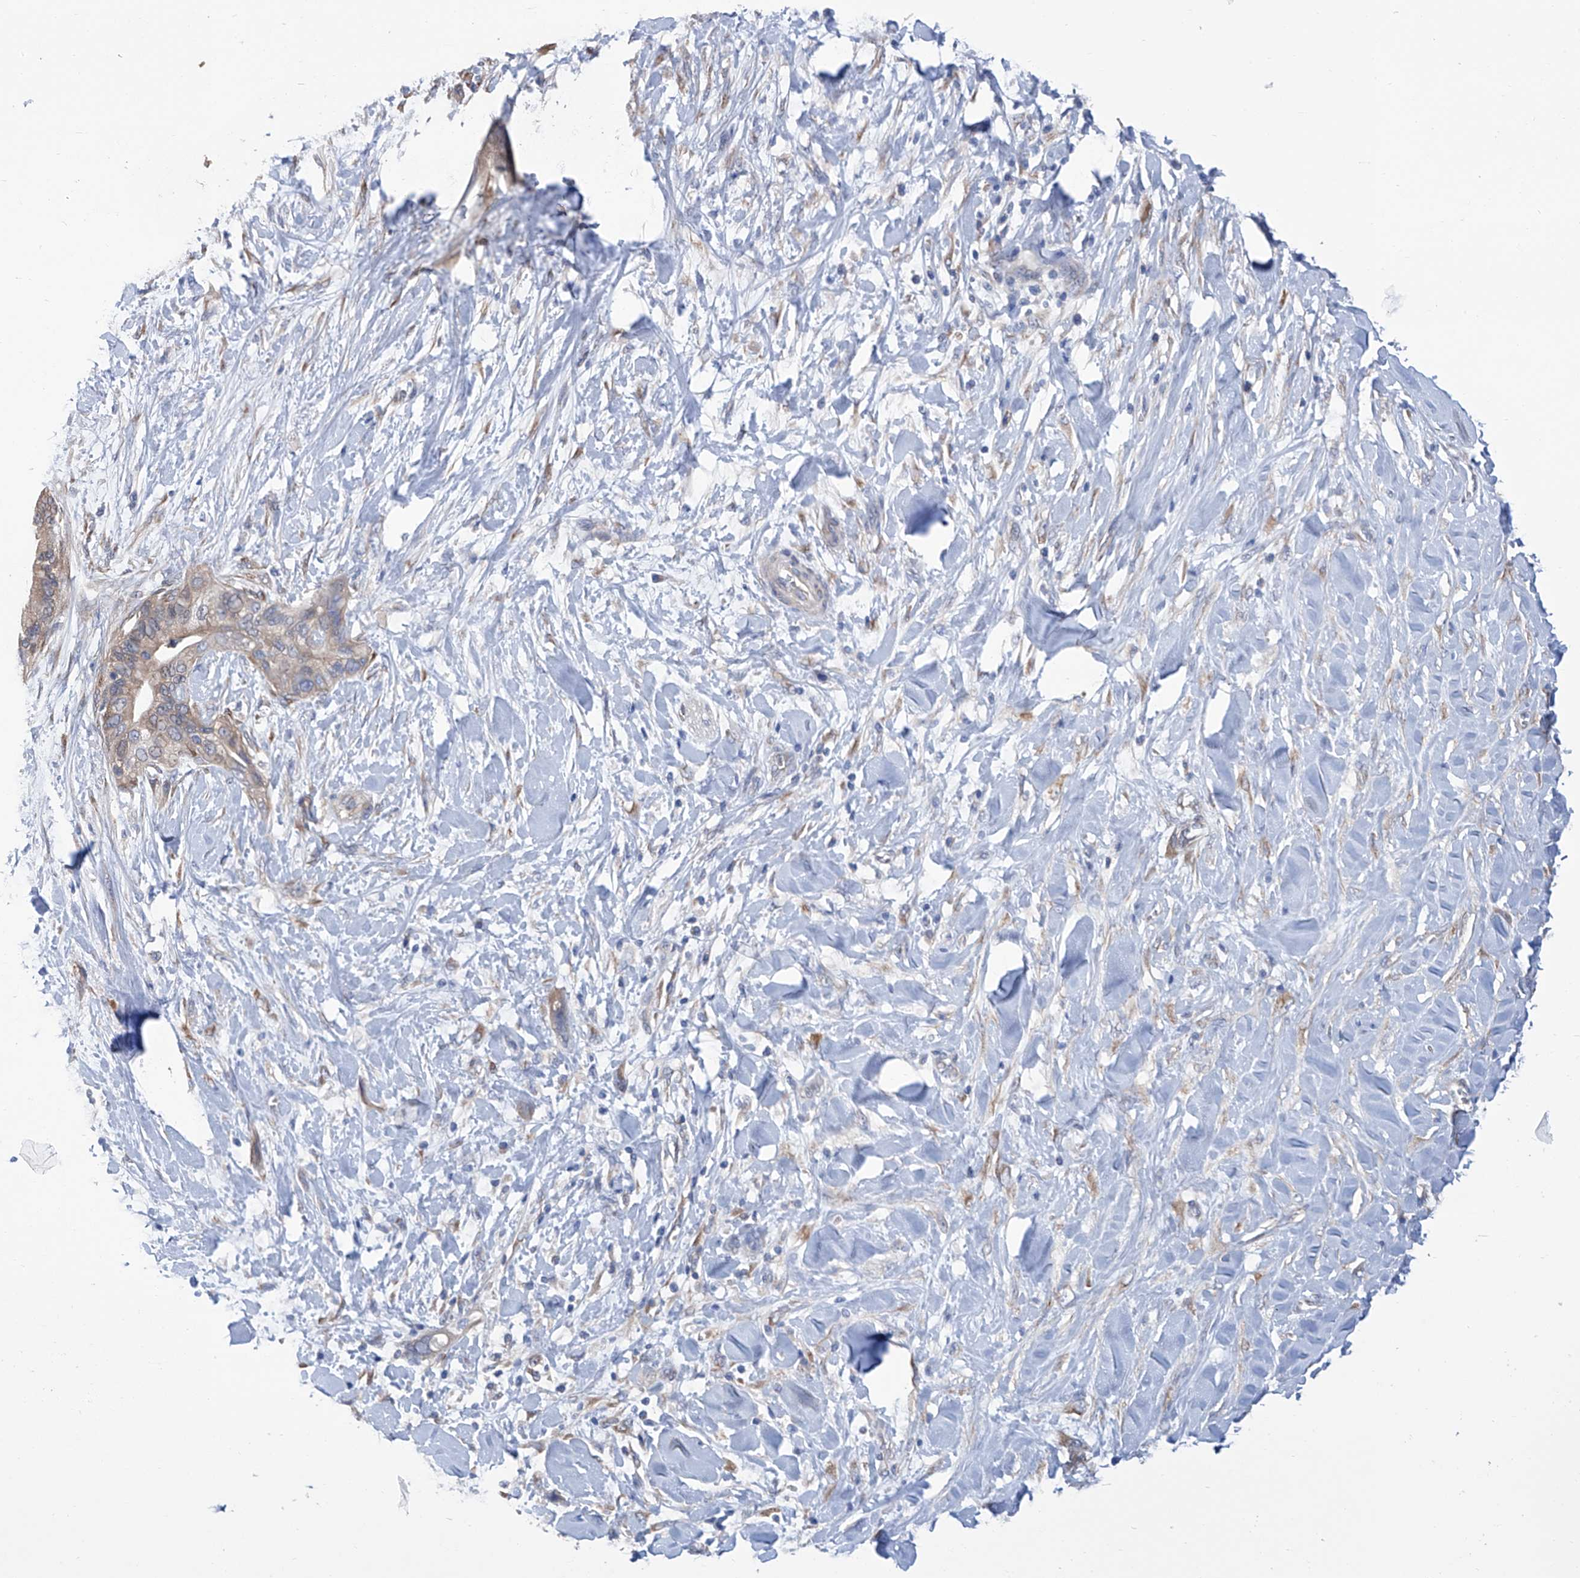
{"staining": {"intensity": "weak", "quantity": "25%-75%", "location": "cytoplasmic/membranous"}, "tissue": "pancreatic cancer", "cell_type": "Tumor cells", "image_type": "cancer", "snomed": [{"axis": "morphology", "description": "Normal tissue, NOS"}, {"axis": "morphology", "description": "Adenocarcinoma, NOS"}, {"axis": "topography", "description": "Pancreas"}, {"axis": "topography", "description": "Peripheral nerve tissue"}], "caption": "This is an image of IHC staining of adenocarcinoma (pancreatic), which shows weak expression in the cytoplasmic/membranous of tumor cells.", "gene": "SMS", "patient": {"sex": "male", "age": 59}}